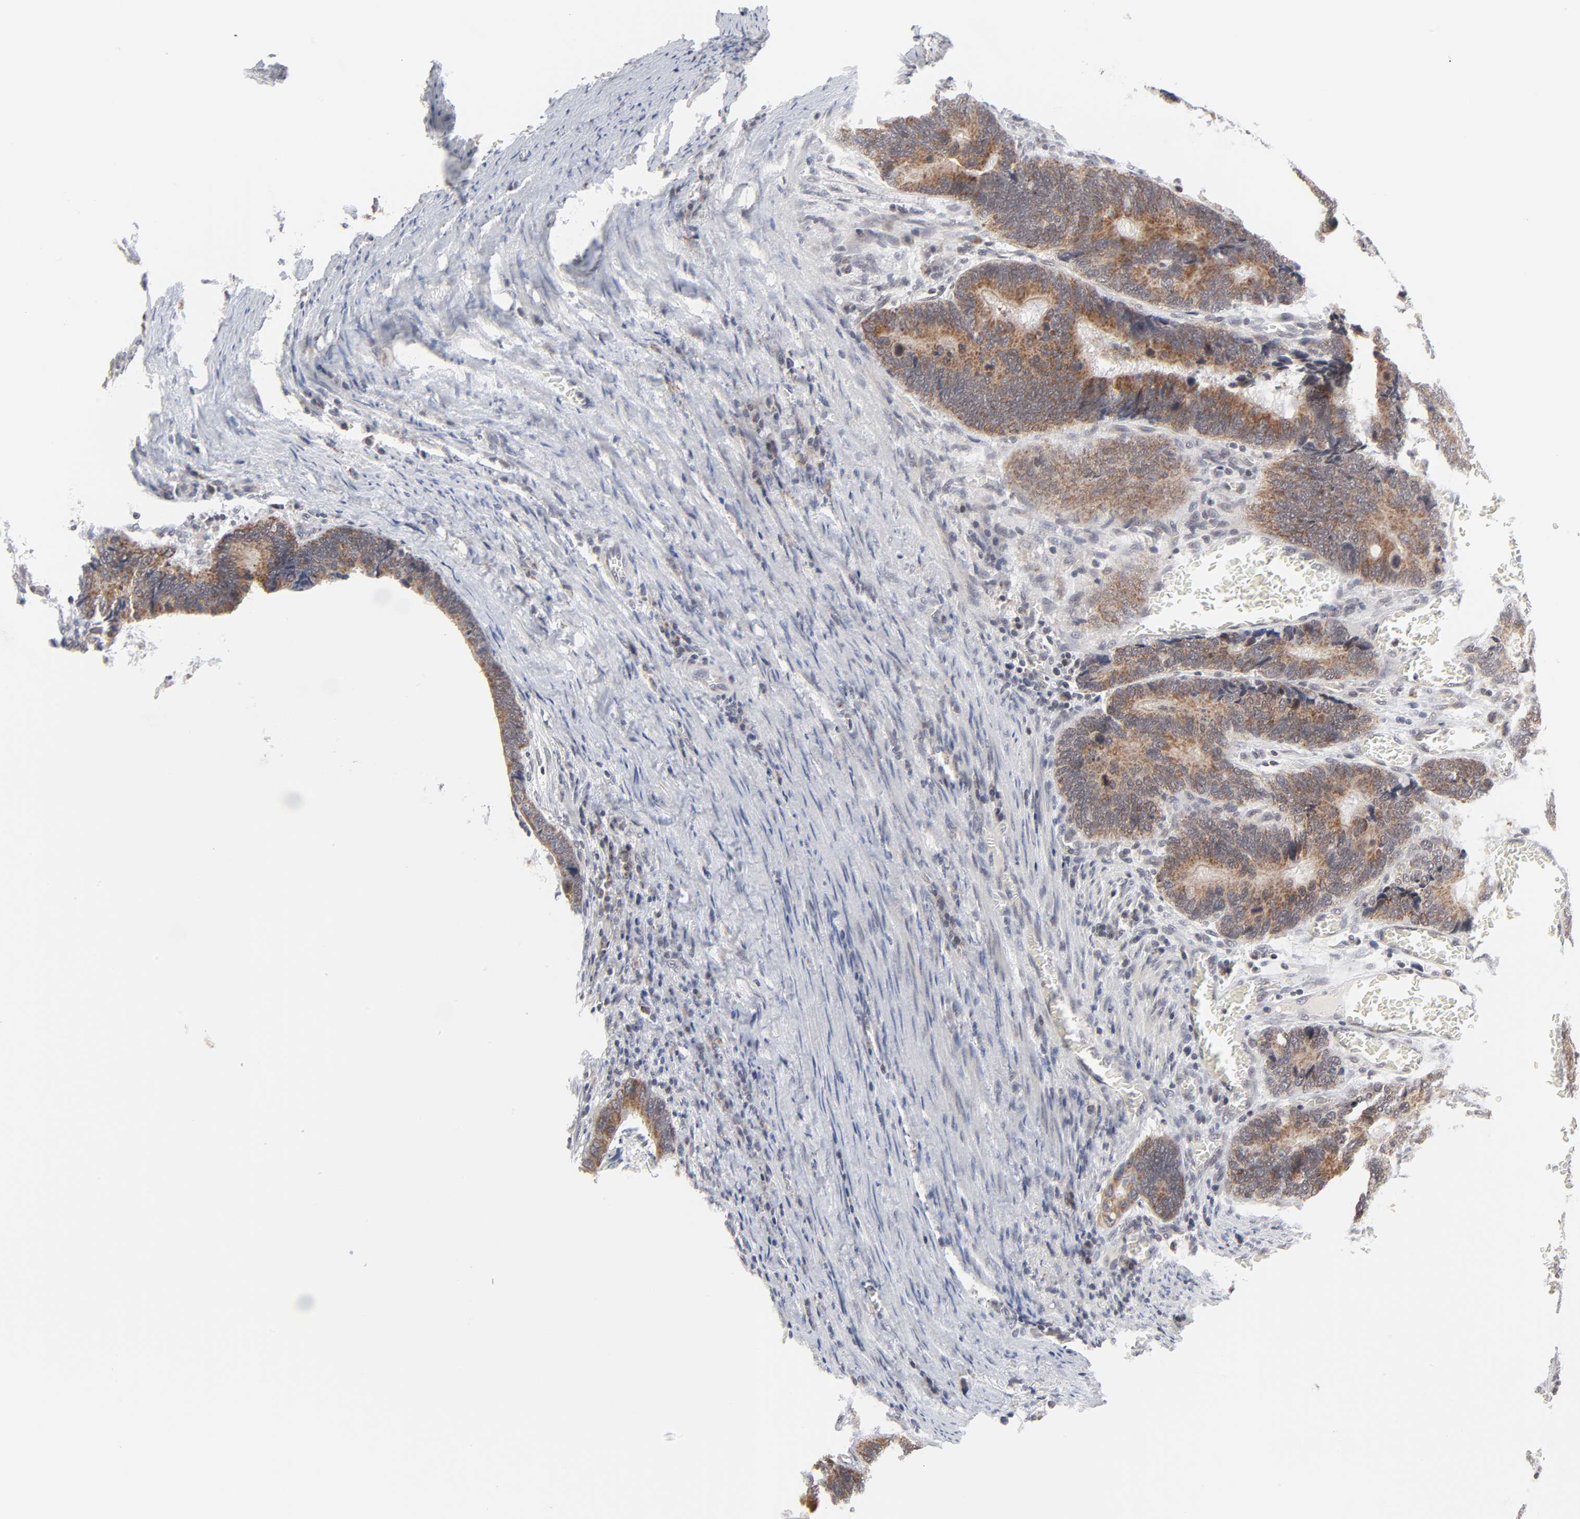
{"staining": {"intensity": "moderate", "quantity": ">75%", "location": "cytoplasmic/membranous"}, "tissue": "colorectal cancer", "cell_type": "Tumor cells", "image_type": "cancer", "snomed": [{"axis": "morphology", "description": "Adenocarcinoma, NOS"}, {"axis": "topography", "description": "Colon"}], "caption": "Protein staining reveals moderate cytoplasmic/membranous expression in about >75% of tumor cells in adenocarcinoma (colorectal).", "gene": "AUH", "patient": {"sex": "male", "age": 72}}